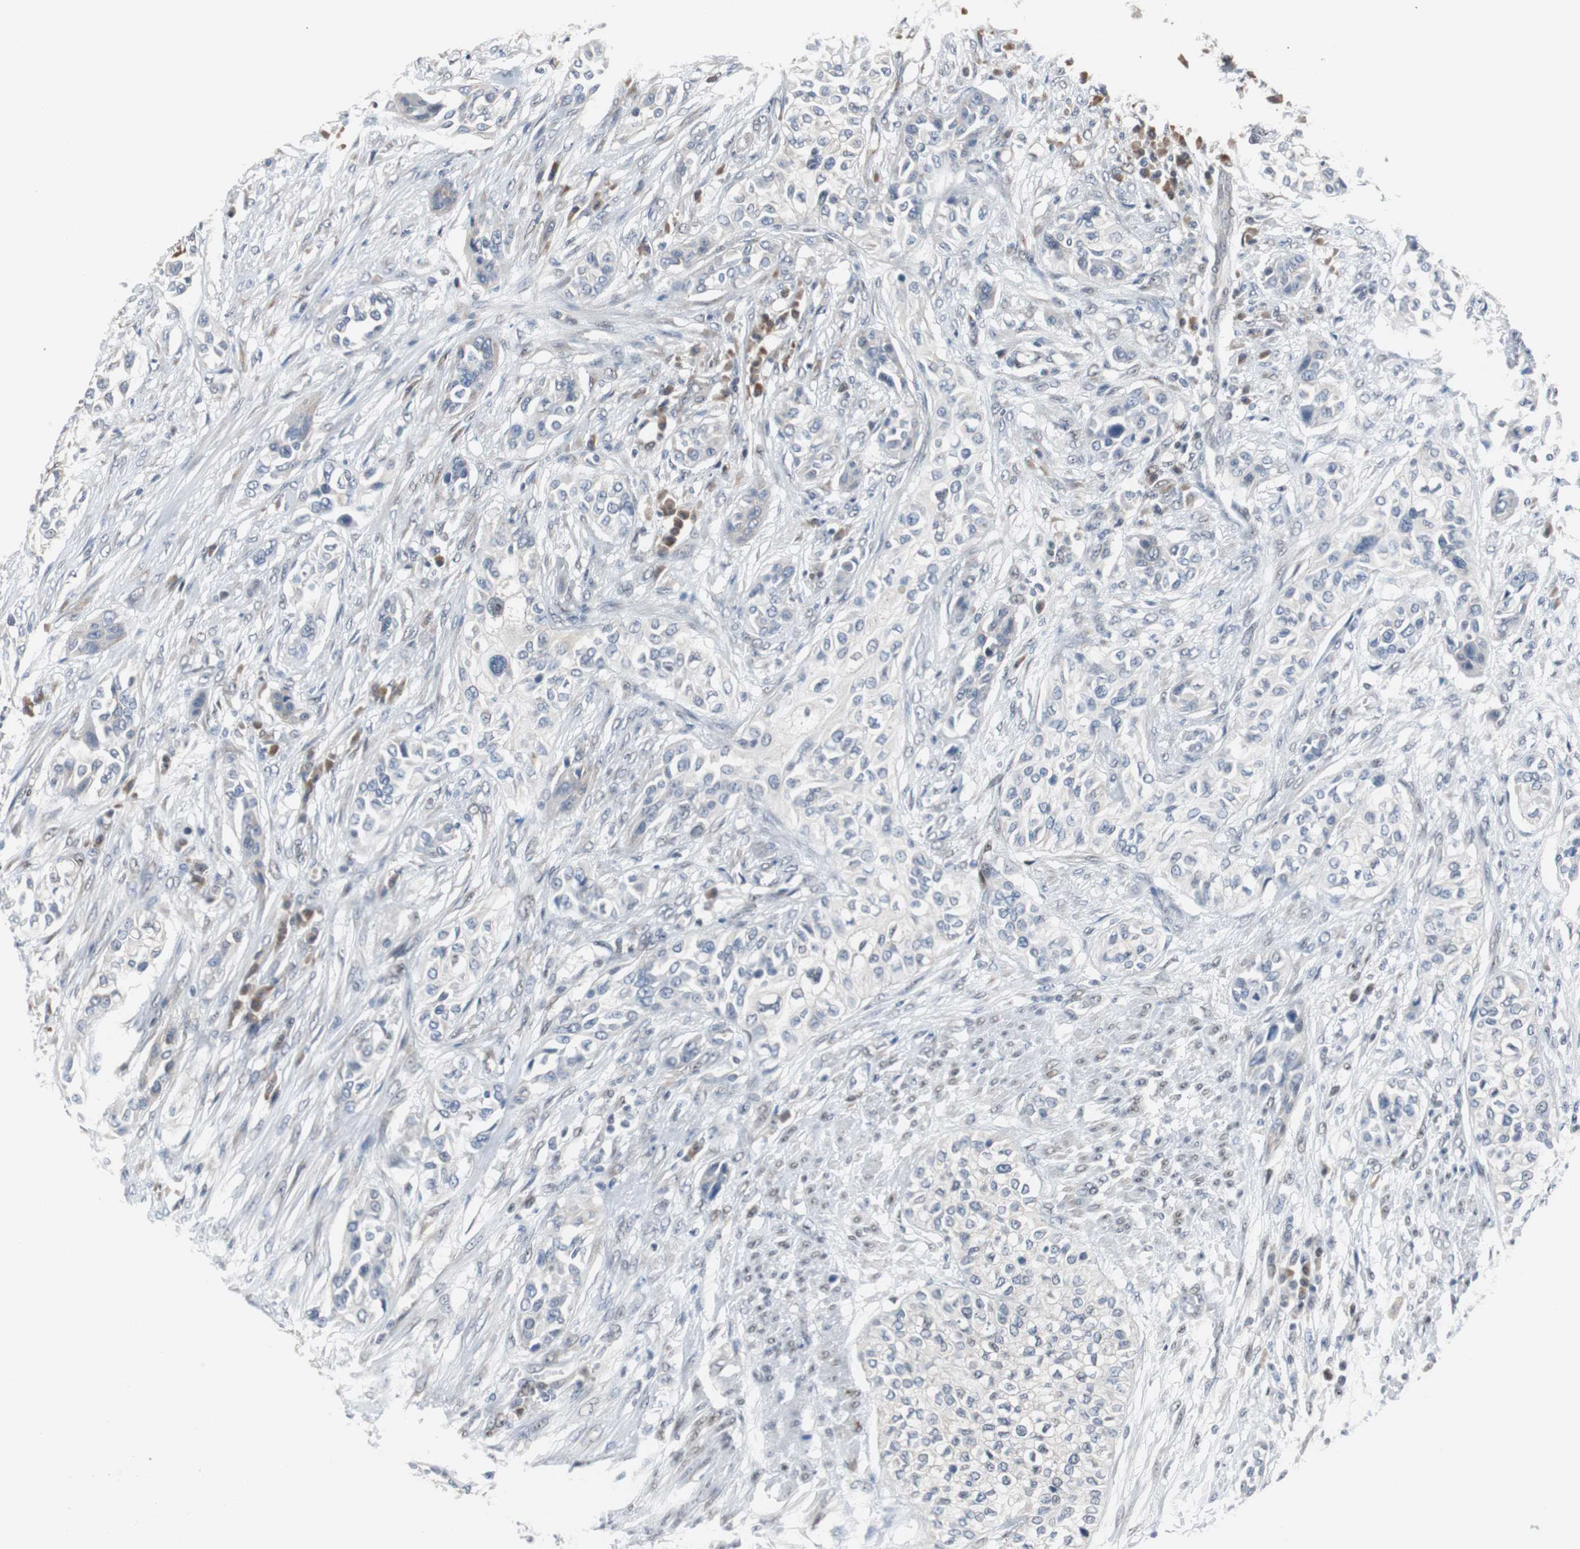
{"staining": {"intensity": "weak", "quantity": "<25%", "location": "cytoplasmic/membranous"}, "tissue": "urothelial cancer", "cell_type": "Tumor cells", "image_type": "cancer", "snomed": [{"axis": "morphology", "description": "Urothelial carcinoma, High grade"}, {"axis": "topography", "description": "Urinary bladder"}], "caption": "Immunohistochemistry photomicrograph of urothelial carcinoma (high-grade) stained for a protein (brown), which shows no expression in tumor cells.", "gene": "ZHX2", "patient": {"sex": "male", "age": 74}}